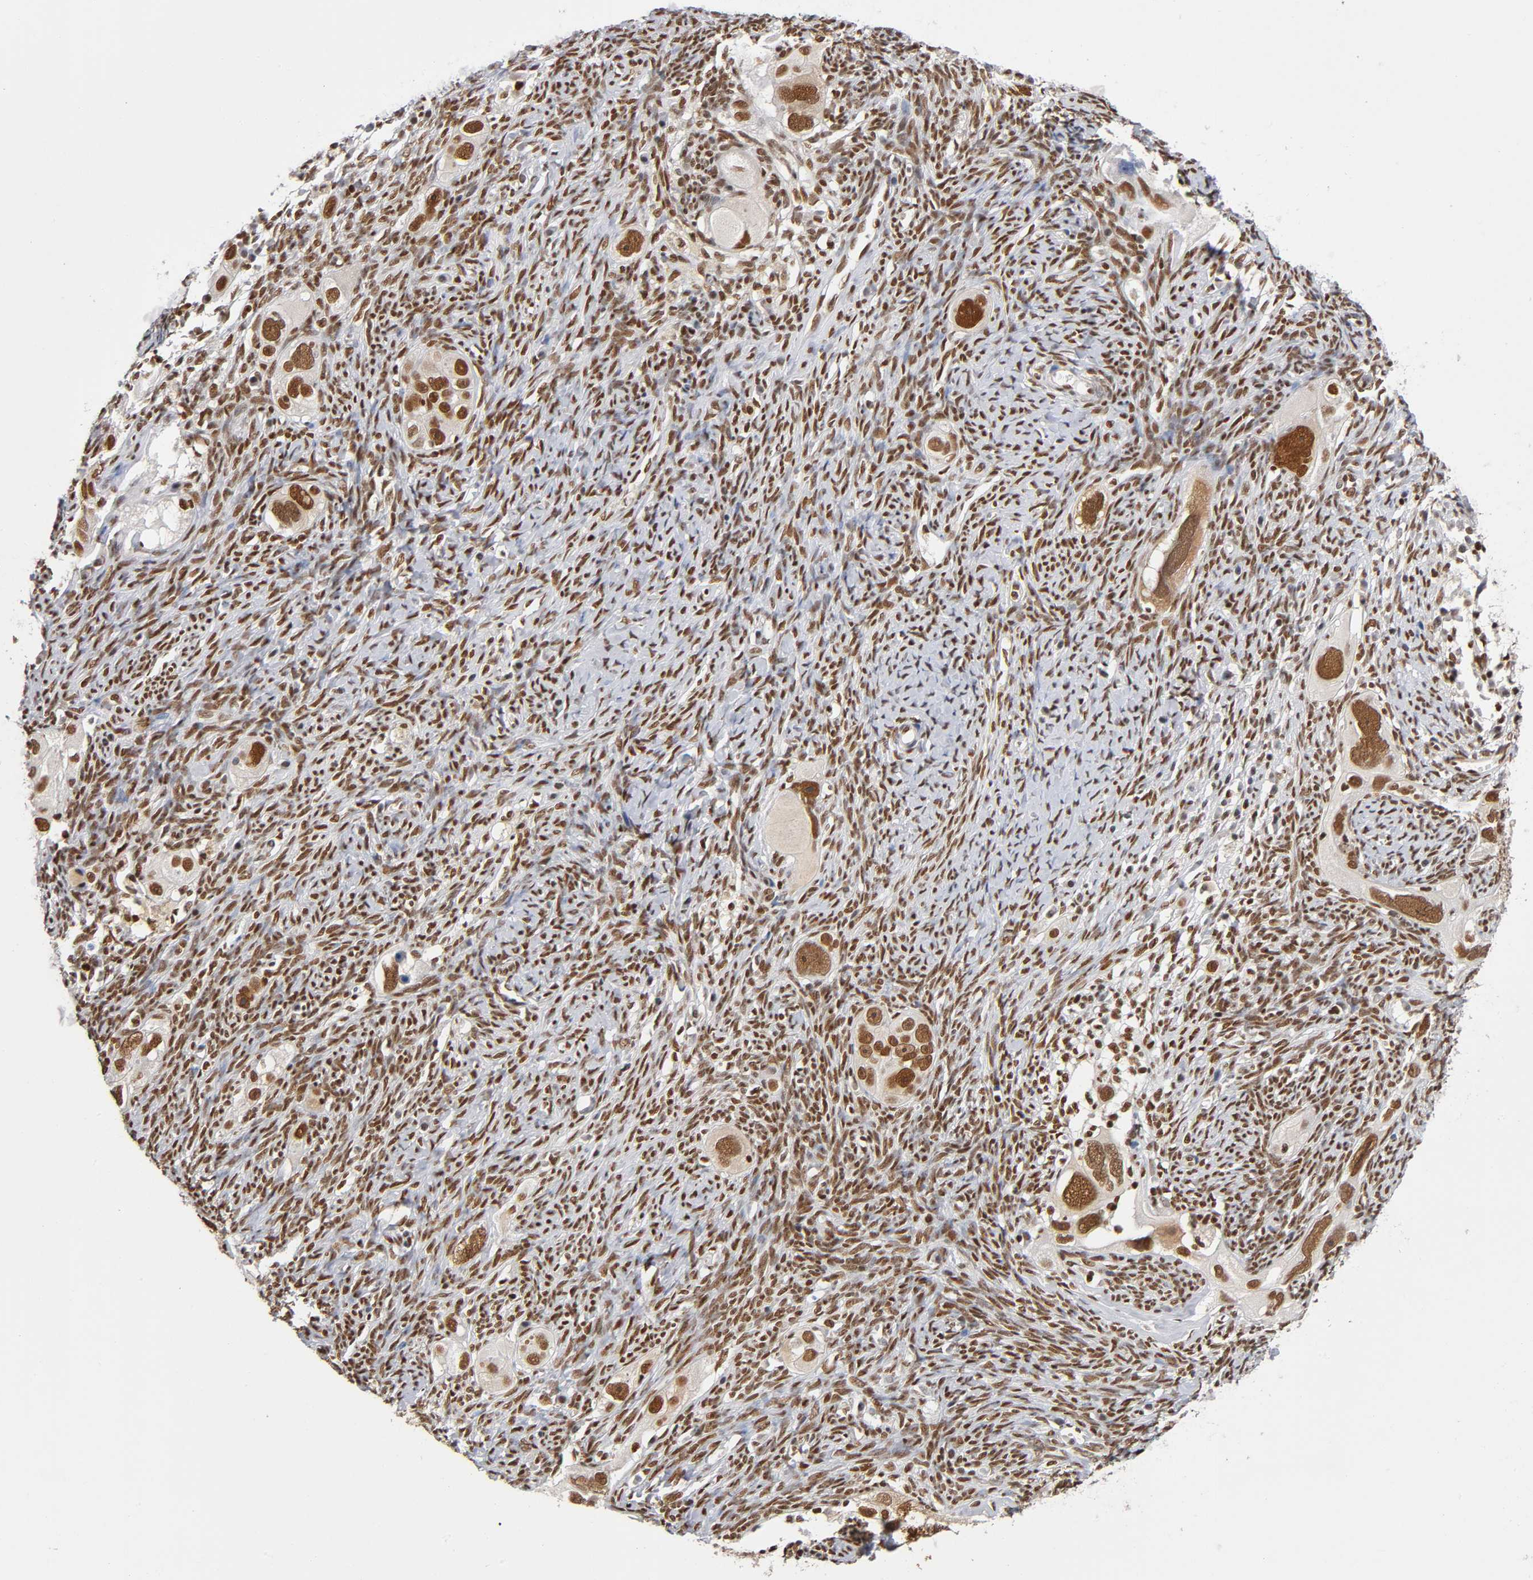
{"staining": {"intensity": "strong", "quantity": ">75%", "location": "nuclear"}, "tissue": "ovarian cancer", "cell_type": "Tumor cells", "image_type": "cancer", "snomed": [{"axis": "morphology", "description": "Normal tissue, NOS"}, {"axis": "morphology", "description": "Cystadenocarcinoma, serous, NOS"}, {"axis": "topography", "description": "Ovary"}], "caption": "A micrograph showing strong nuclear staining in approximately >75% of tumor cells in ovarian cancer, as visualized by brown immunohistochemical staining.", "gene": "ILKAP", "patient": {"sex": "female", "age": 62}}